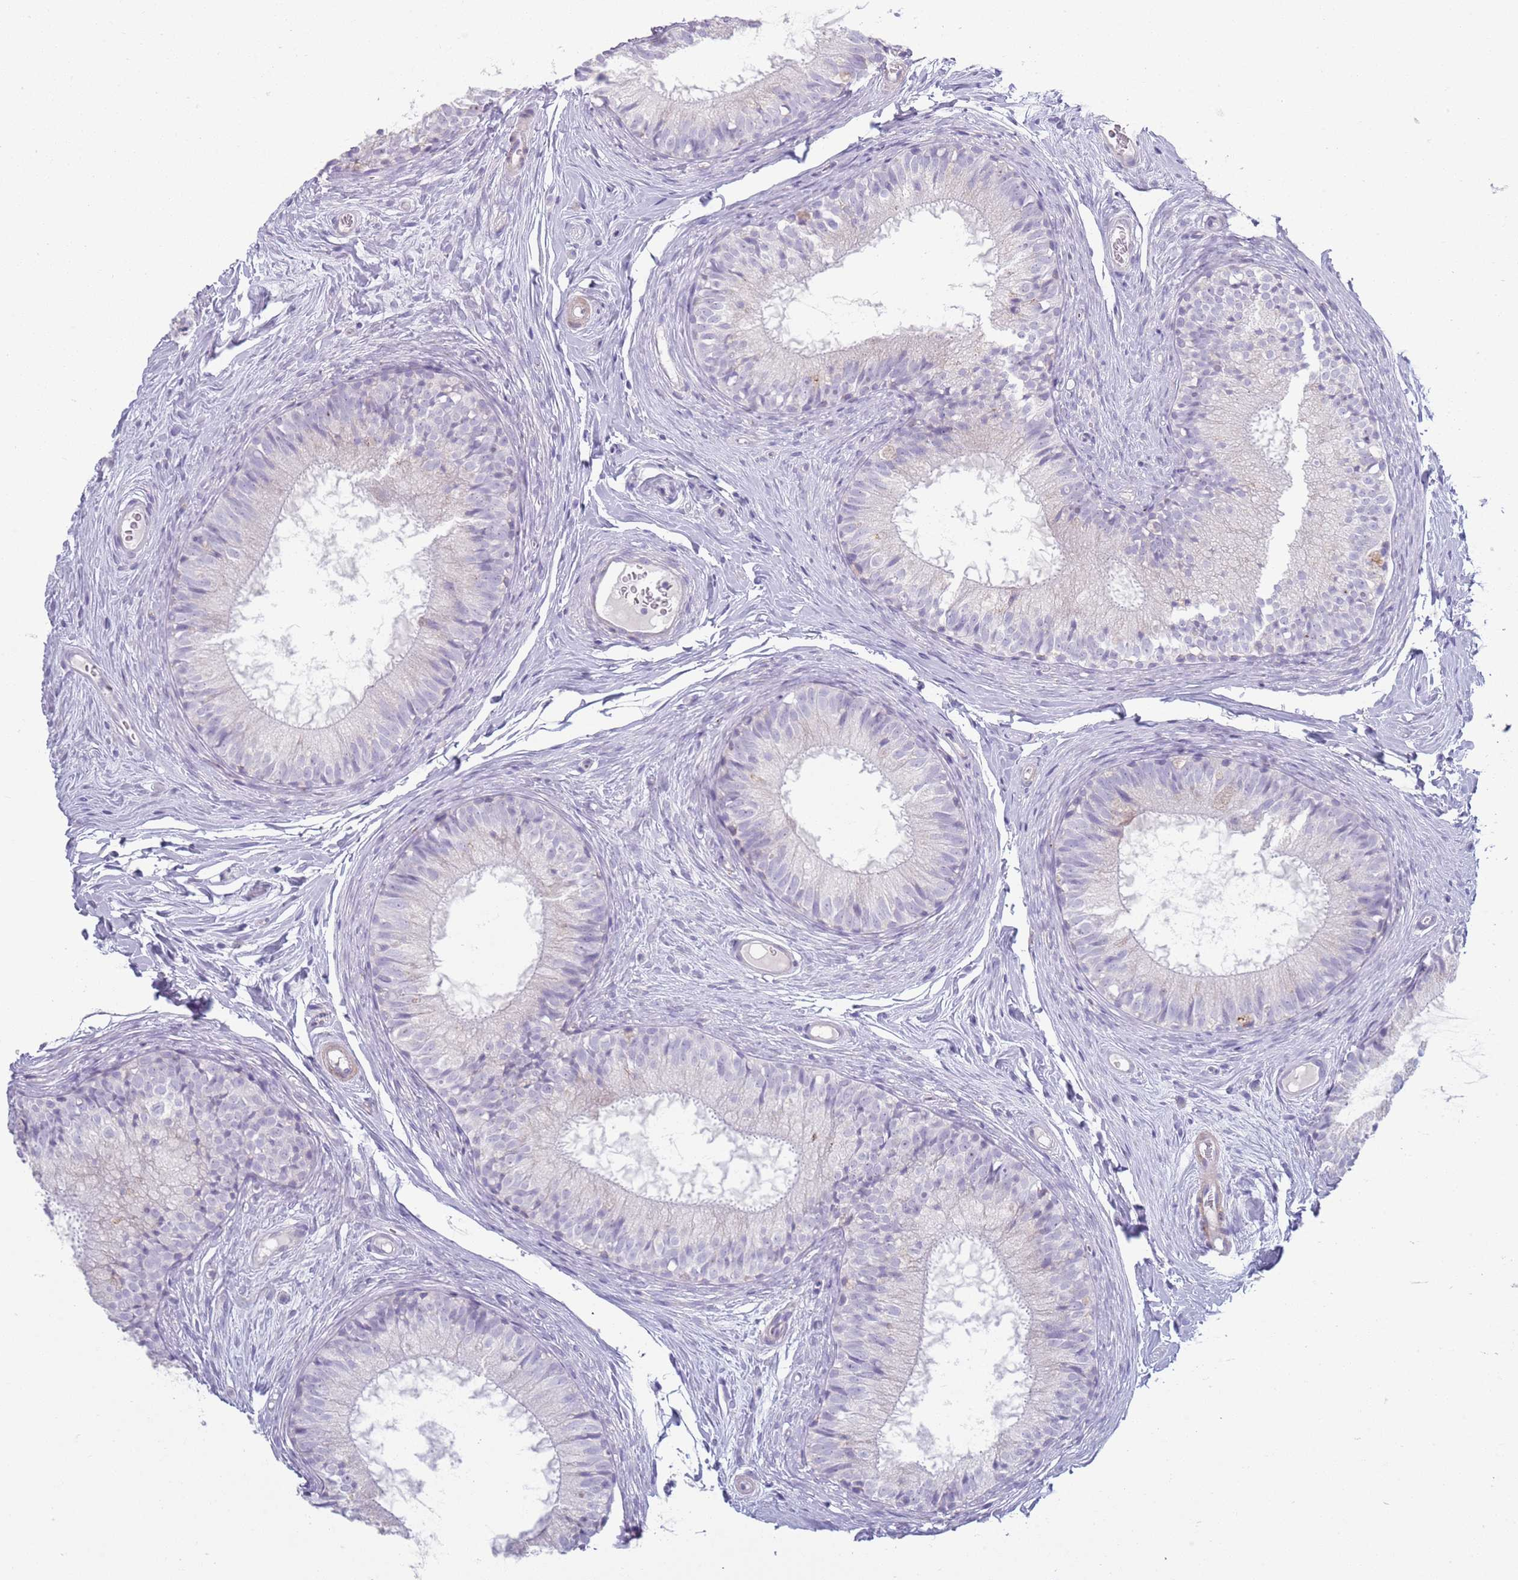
{"staining": {"intensity": "negative", "quantity": "none", "location": "none"}, "tissue": "epididymis", "cell_type": "Glandular cells", "image_type": "normal", "snomed": [{"axis": "morphology", "description": "Normal tissue, NOS"}, {"axis": "topography", "description": "Epididymis"}], "caption": "IHC of unremarkable human epididymis displays no positivity in glandular cells.", "gene": "ACSBG1", "patient": {"sex": "male", "age": 25}}